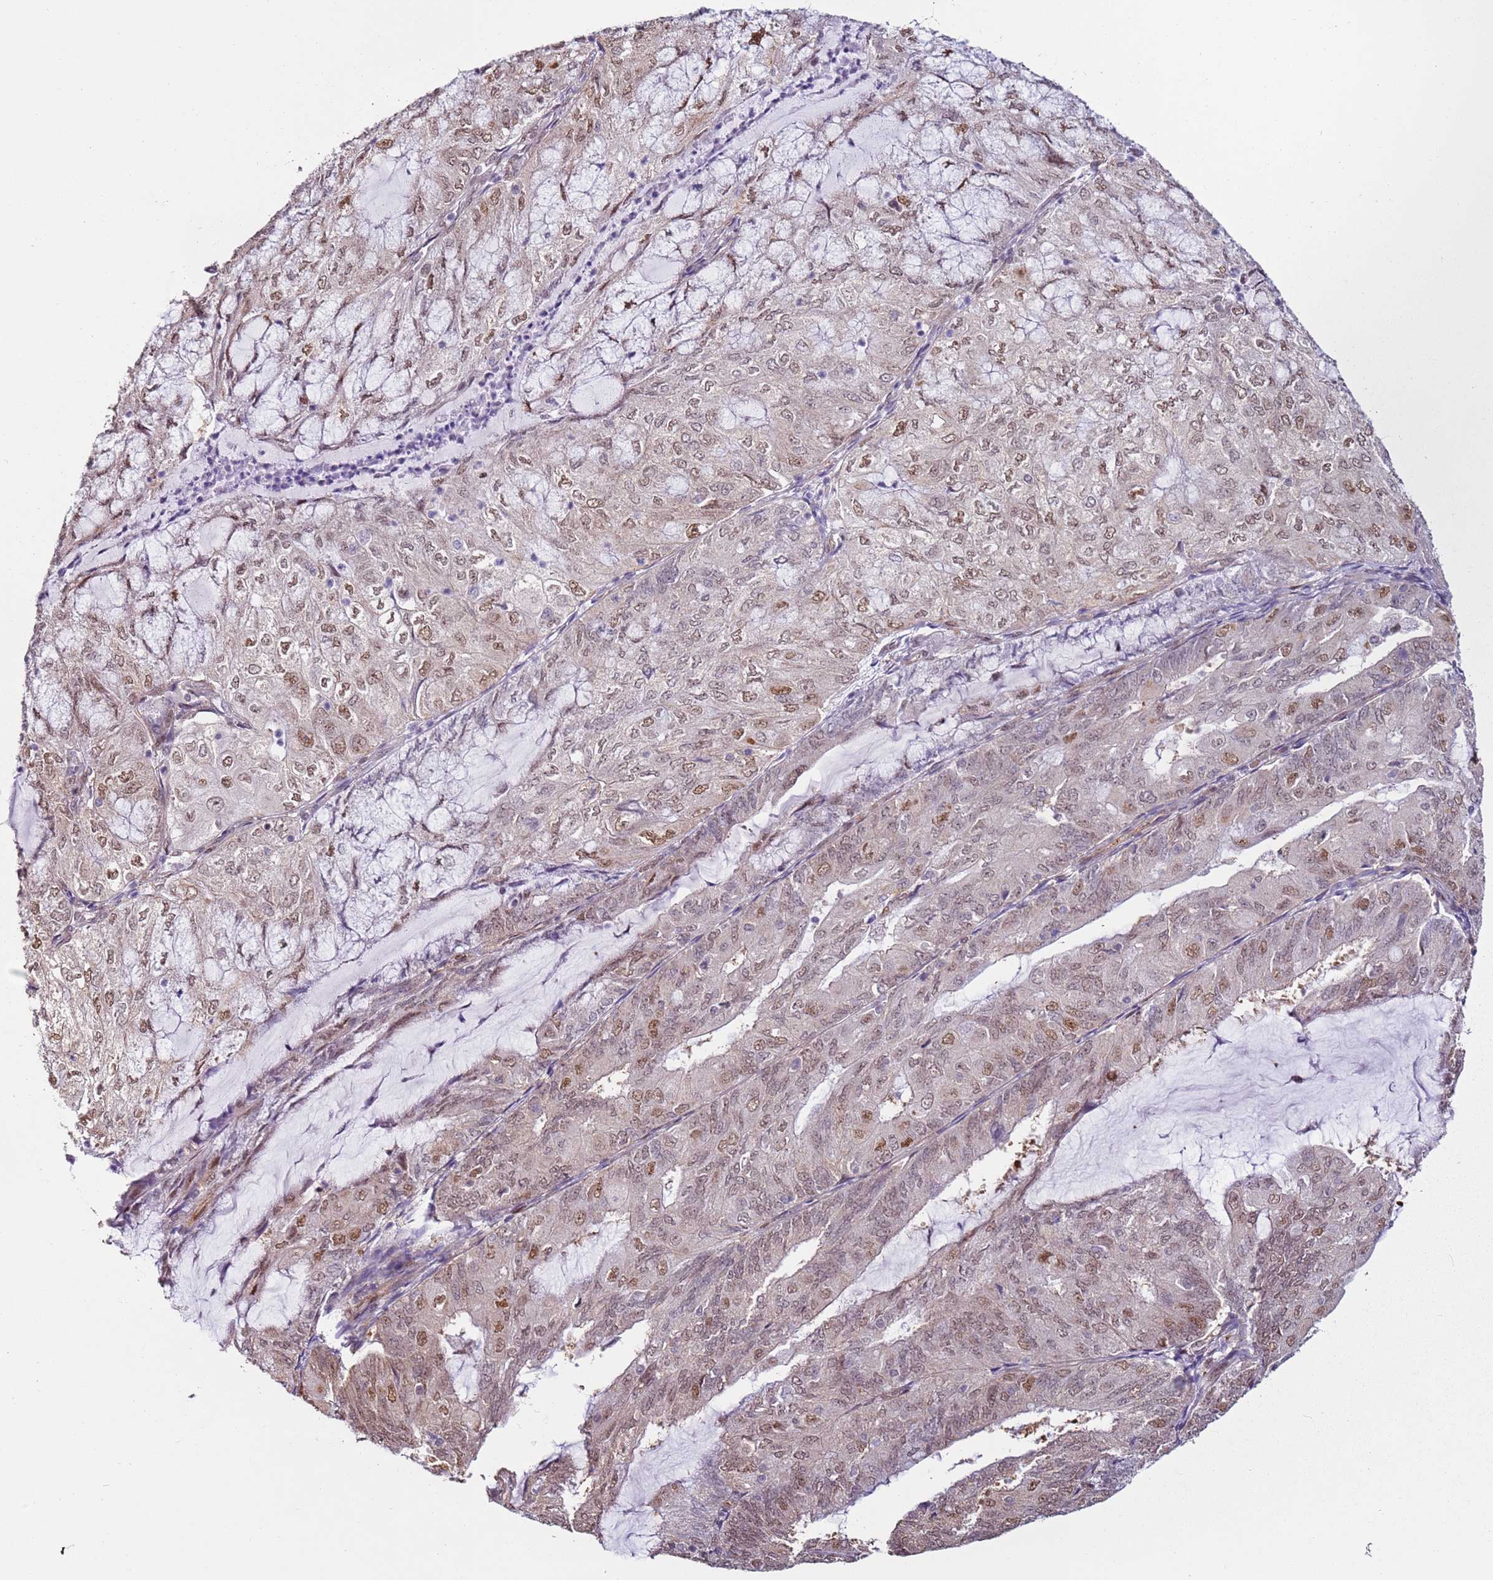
{"staining": {"intensity": "moderate", "quantity": "25%-75%", "location": "nuclear"}, "tissue": "endometrial cancer", "cell_type": "Tumor cells", "image_type": "cancer", "snomed": [{"axis": "morphology", "description": "Adenocarcinoma, NOS"}, {"axis": "topography", "description": "Endometrium"}], "caption": "Endometrial cancer (adenocarcinoma) was stained to show a protein in brown. There is medium levels of moderate nuclear staining in about 25%-75% of tumor cells. The protein is shown in brown color, while the nuclei are stained blue.", "gene": "PSMD4", "patient": {"sex": "female", "age": 81}}